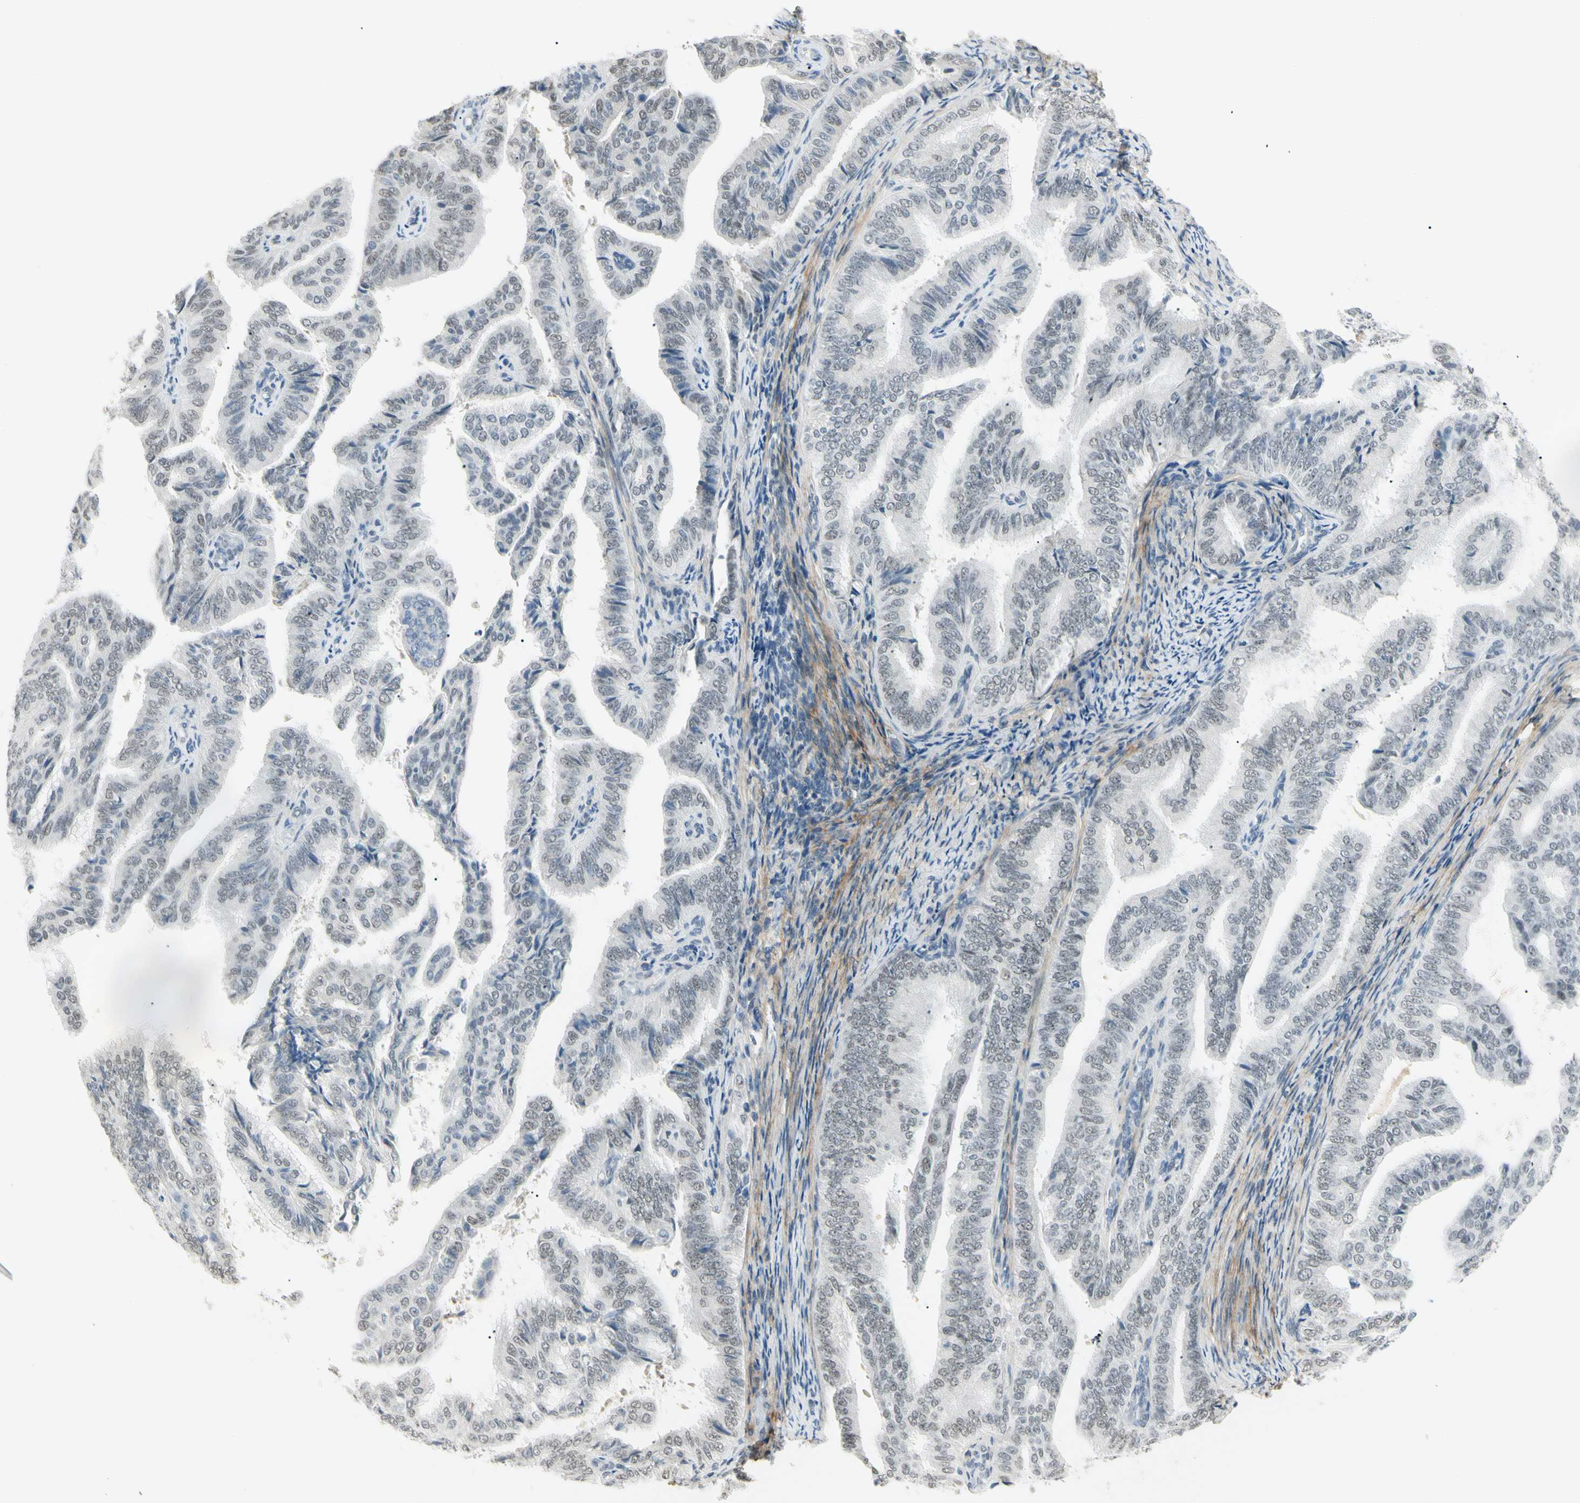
{"staining": {"intensity": "weak", "quantity": ">75%", "location": "nuclear"}, "tissue": "endometrial cancer", "cell_type": "Tumor cells", "image_type": "cancer", "snomed": [{"axis": "morphology", "description": "Adenocarcinoma, NOS"}, {"axis": "topography", "description": "Endometrium"}], "caption": "Endometrial cancer (adenocarcinoma) stained for a protein reveals weak nuclear positivity in tumor cells.", "gene": "ASPN", "patient": {"sex": "female", "age": 58}}